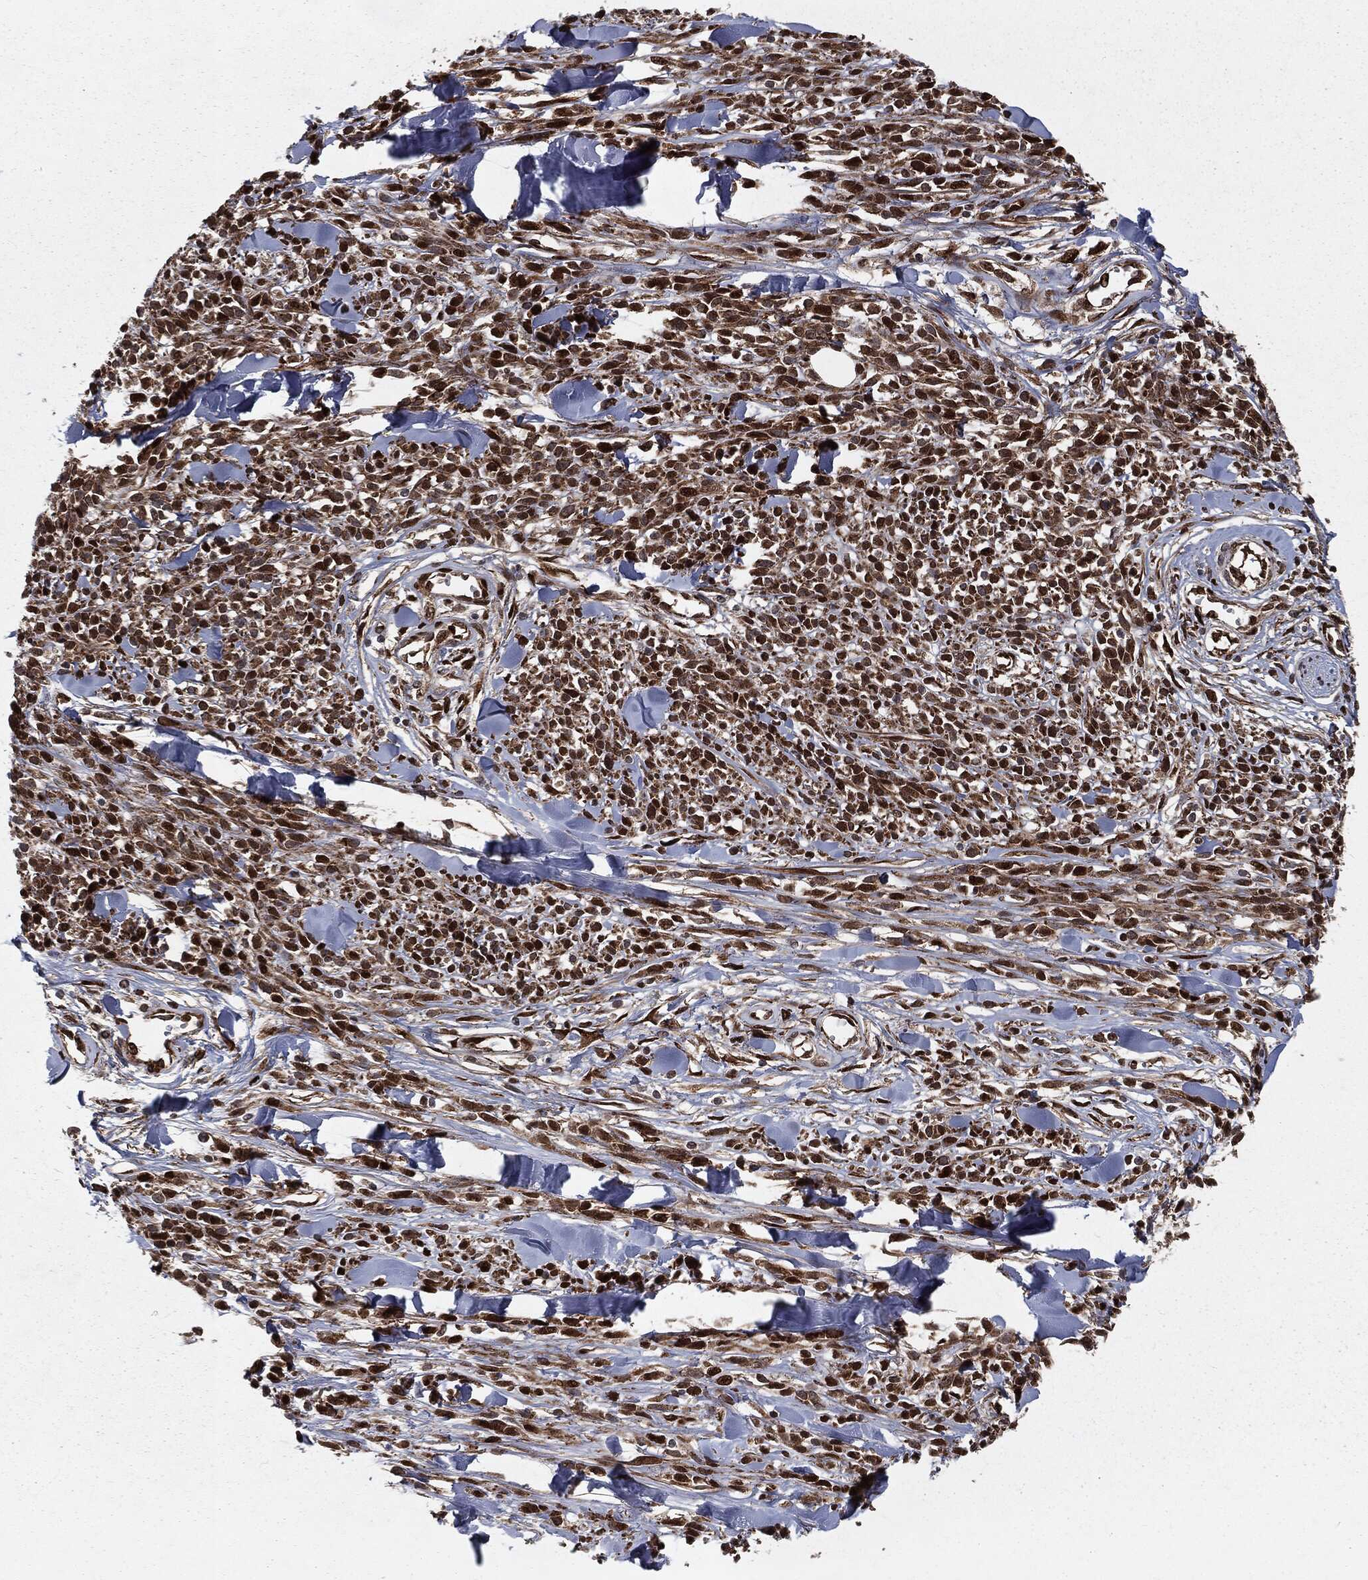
{"staining": {"intensity": "strong", "quantity": ">75%", "location": "cytoplasmic/membranous,nuclear"}, "tissue": "melanoma", "cell_type": "Tumor cells", "image_type": "cancer", "snomed": [{"axis": "morphology", "description": "Malignant melanoma, NOS"}, {"axis": "topography", "description": "Skin"}, {"axis": "topography", "description": "Skin of trunk"}], "caption": "A photomicrograph of human malignant melanoma stained for a protein reveals strong cytoplasmic/membranous and nuclear brown staining in tumor cells.", "gene": "RANBP9", "patient": {"sex": "male", "age": 74}}